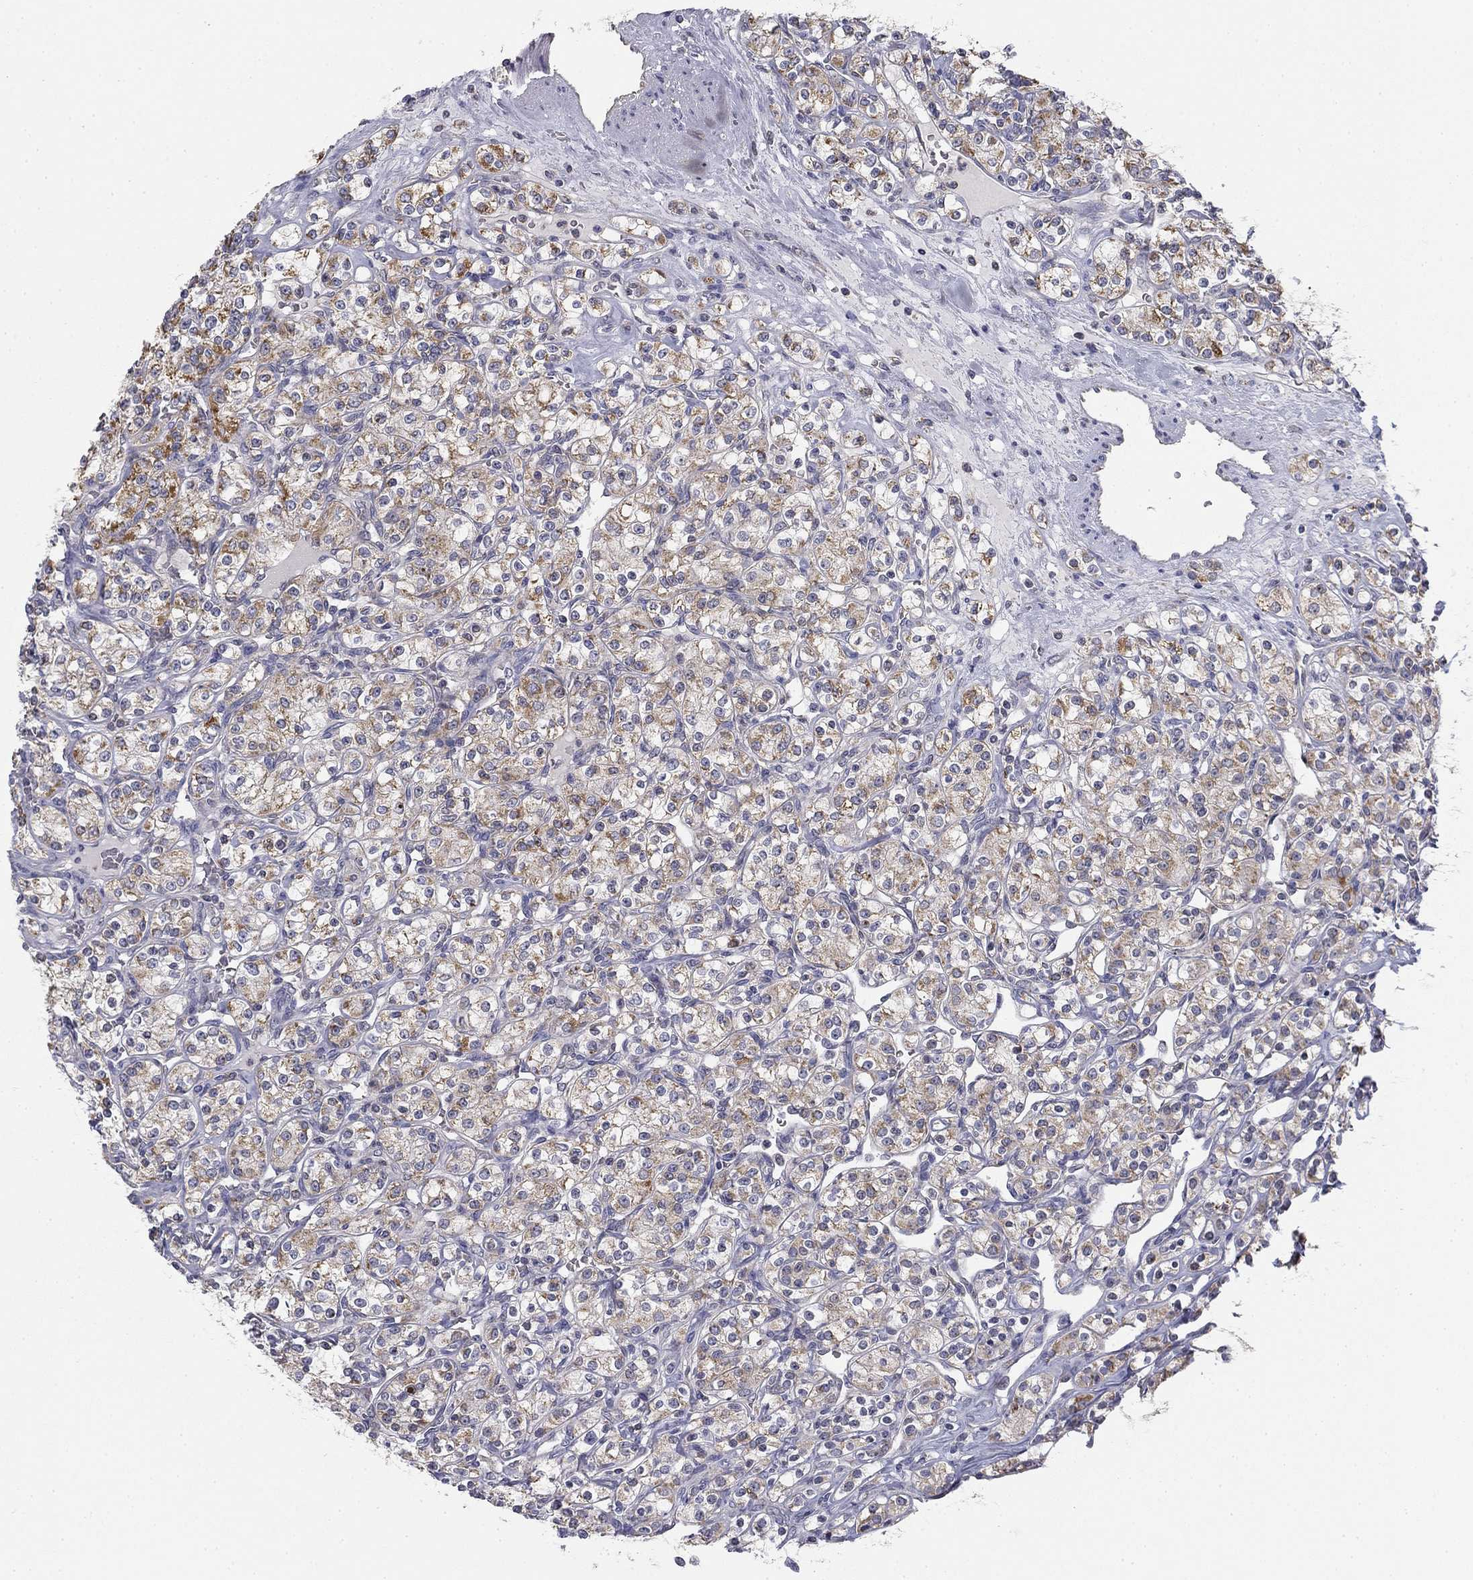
{"staining": {"intensity": "moderate", "quantity": "25%-75%", "location": "cytoplasmic/membranous"}, "tissue": "renal cancer", "cell_type": "Tumor cells", "image_type": "cancer", "snomed": [{"axis": "morphology", "description": "Adenocarcinoma, NOS"}, {"axis": "topography", "description": "Kidney"}], "caption": "A medium amount of moderate cytoplasmic/membranous positivity is seen in approximately 25%-75% of tumor cells in renal adenocarcinoma tissue.", "gene": "SLC2A9", "patient": {"sex": "male", "age": 77}}